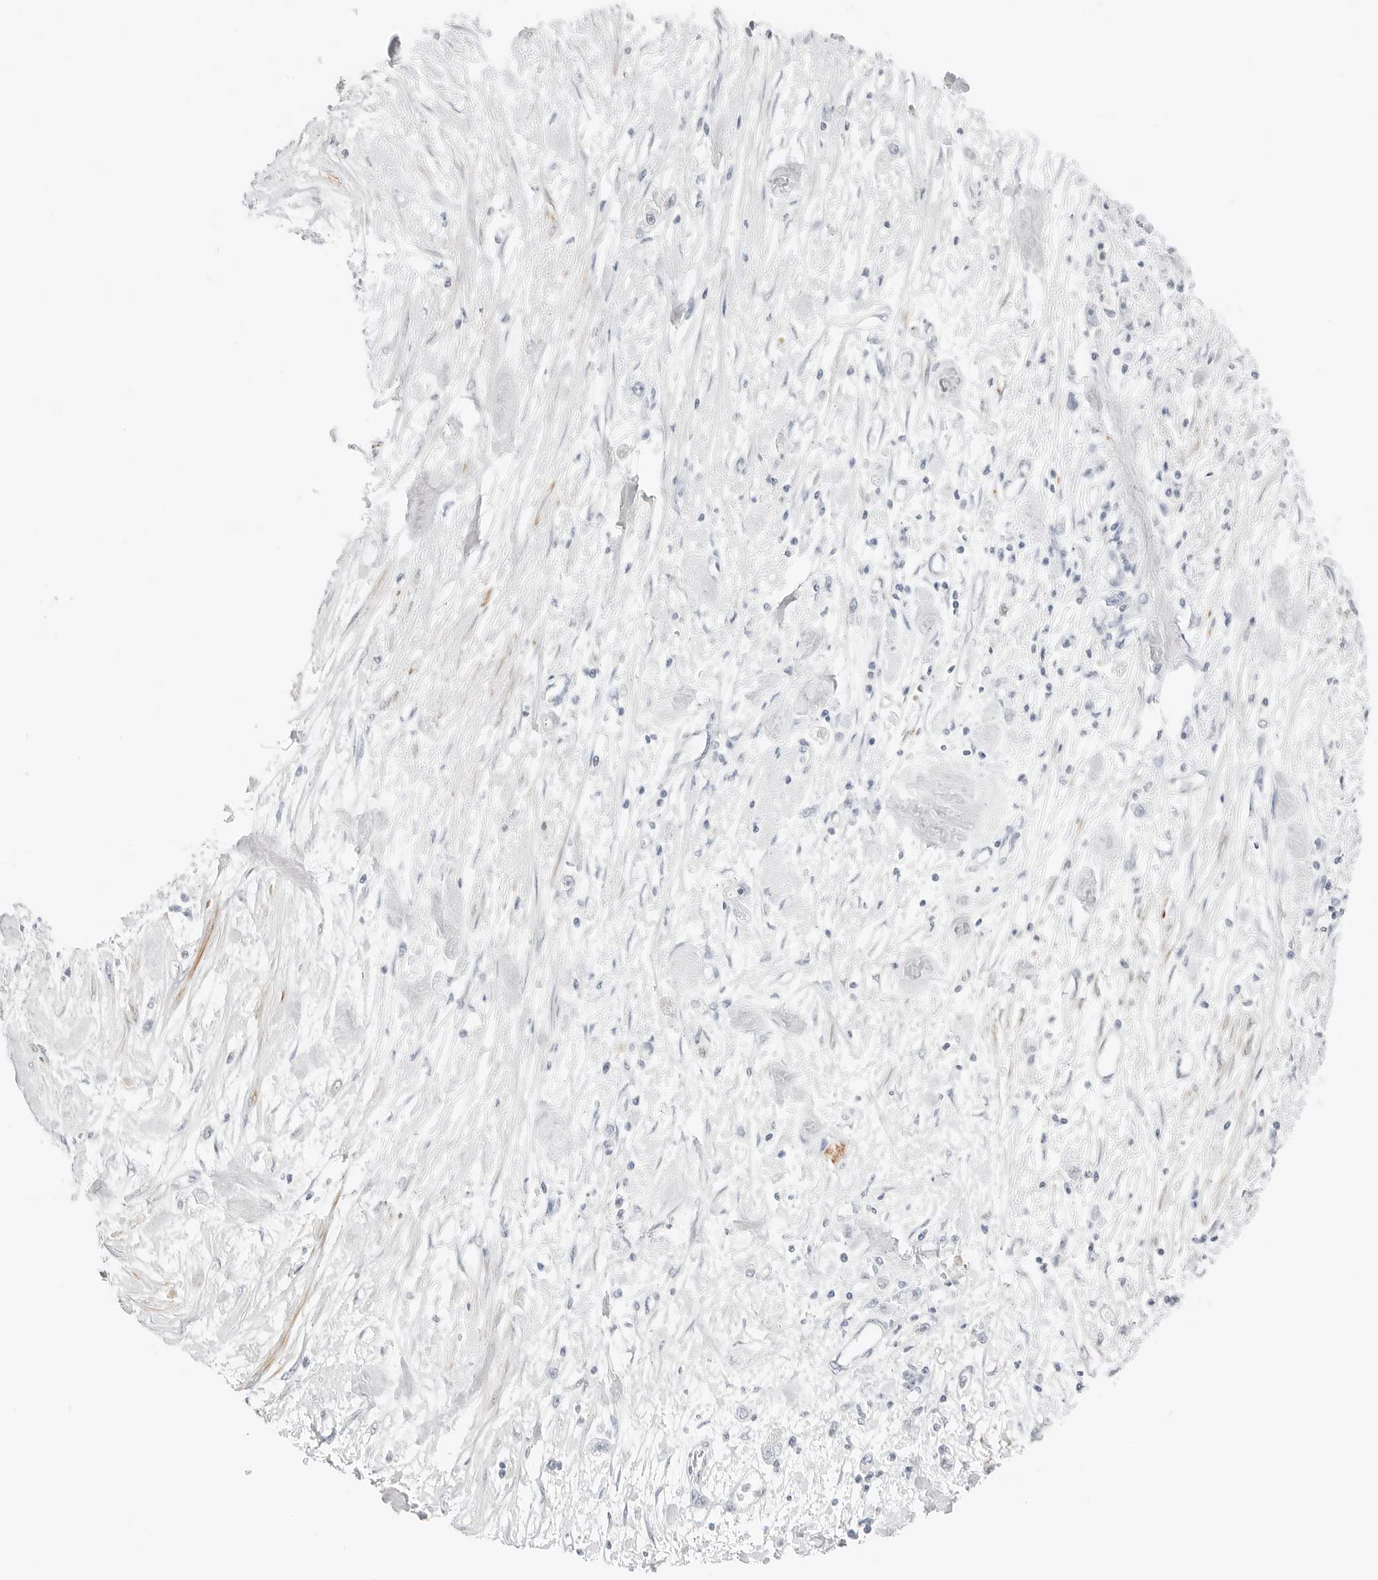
{"staining": {"intensity": "negative", "quantity": "none", "location": "none"}, "tissue": "stomach cancer", "cell_type": "Tumor cells", "image_type": "cancer", "snomed": [{"axis": "morphology", "description": "Adenocarcinoma, NOS"}, {"axis": "topography", "description": "Stomach"}], "caption": "This is a photomicrograph of IHC staining of stomach cancer (adenocarcinoma), which shows no staining in tumor cells.", "gene": "IQCC", "patient": {"sex": "female", "age": 59}}